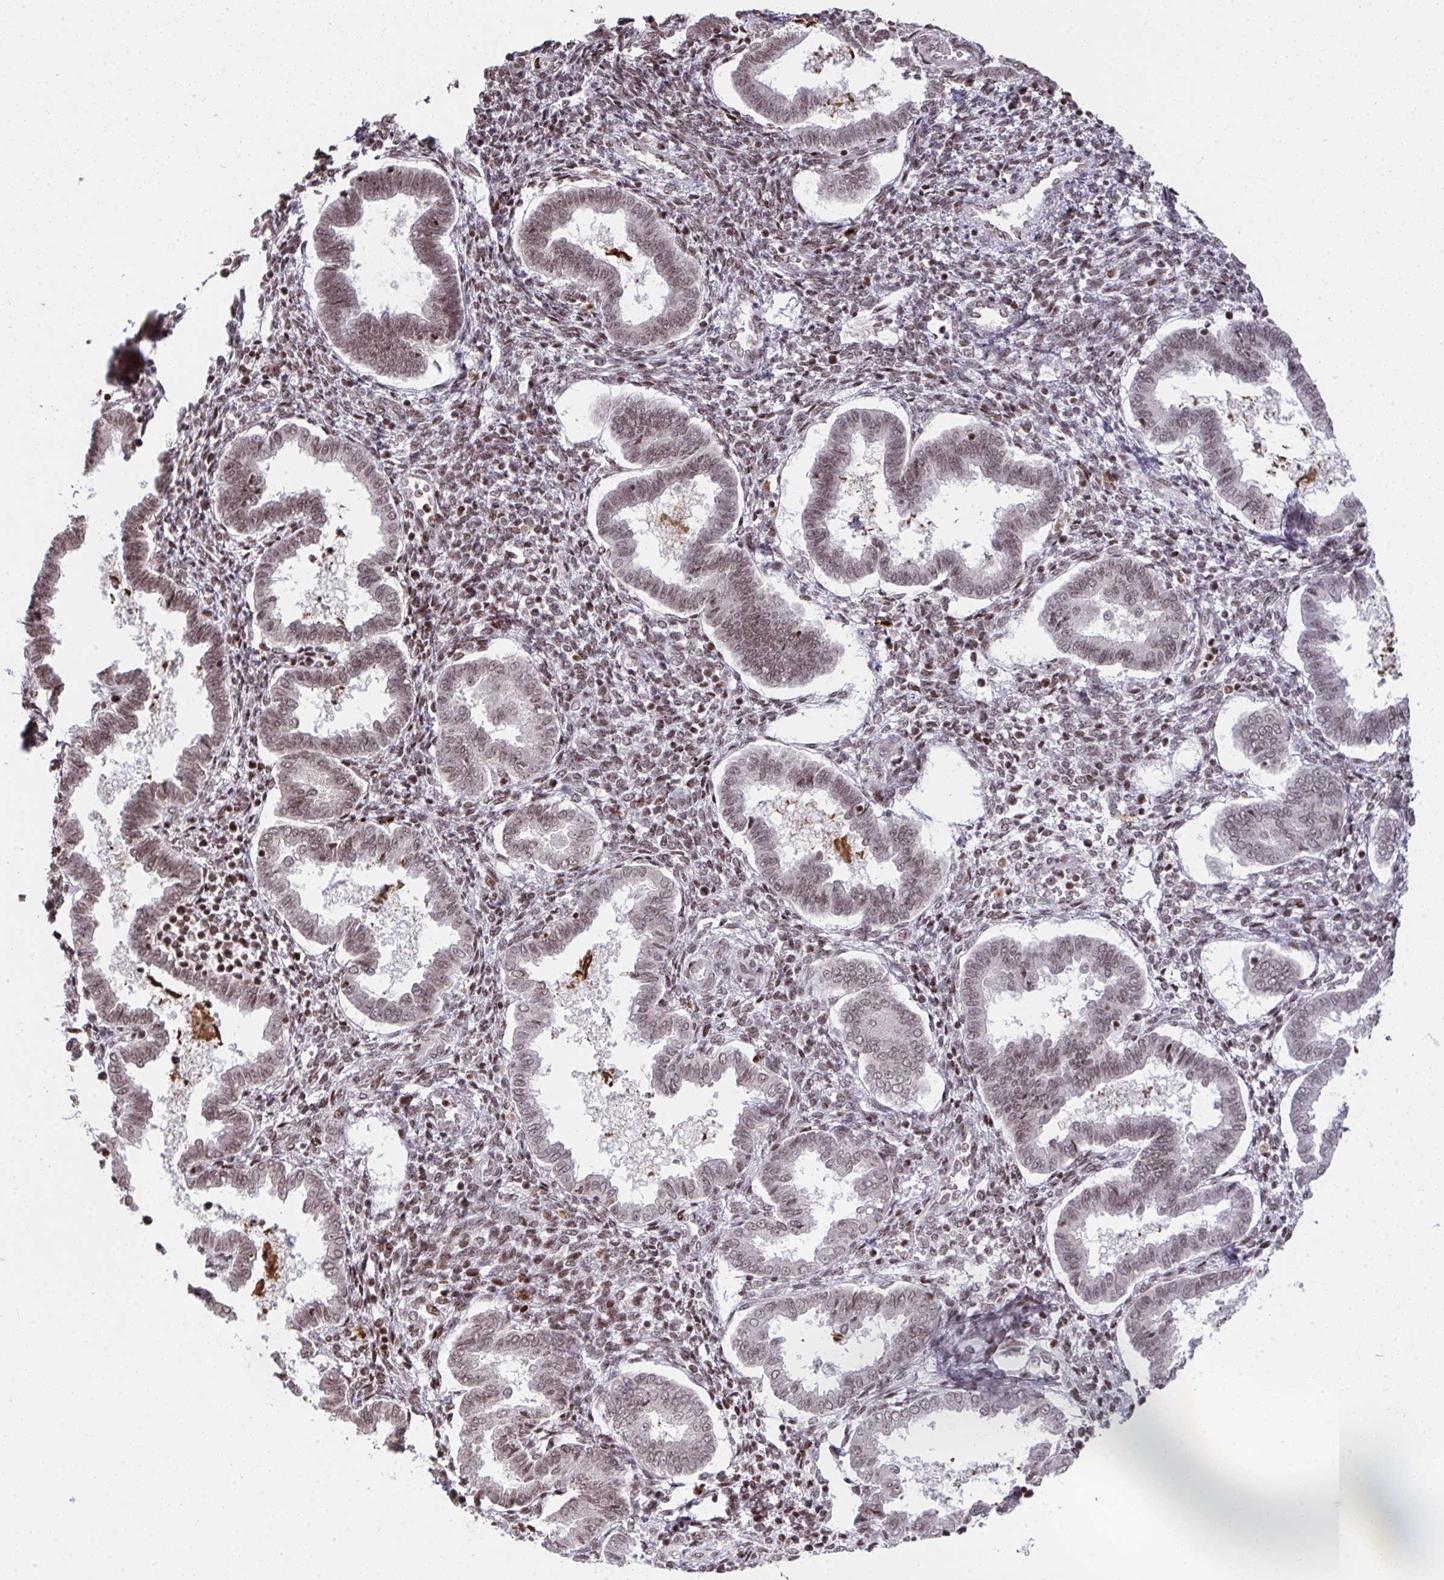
{"staining": {"intensity": "moderate", "quantity": "25%-75%", "location": "nuclear"}, "tissue": "endometrium", "cell_type": "Cells in endometrial stroma", "image_type": "normal", "snomed": [{"axis": "morphology", "description": "Normal tissue, NOS"}, {"axis": "topography", "description": "Endometrium"}], "caption": "Protein analysis of unremarkable endometrium demonstrates moderate nuclear staining in approximately 25%-75% of cells in endometrial stroma. (Stains: DAB (3,3'-diaminobenzidine) in brown, nuclei in blue, Microscopy: brightfield microscopy at high magnification).", "gene": "NIP7", "patient": {"sex": "female", "age": 24}}